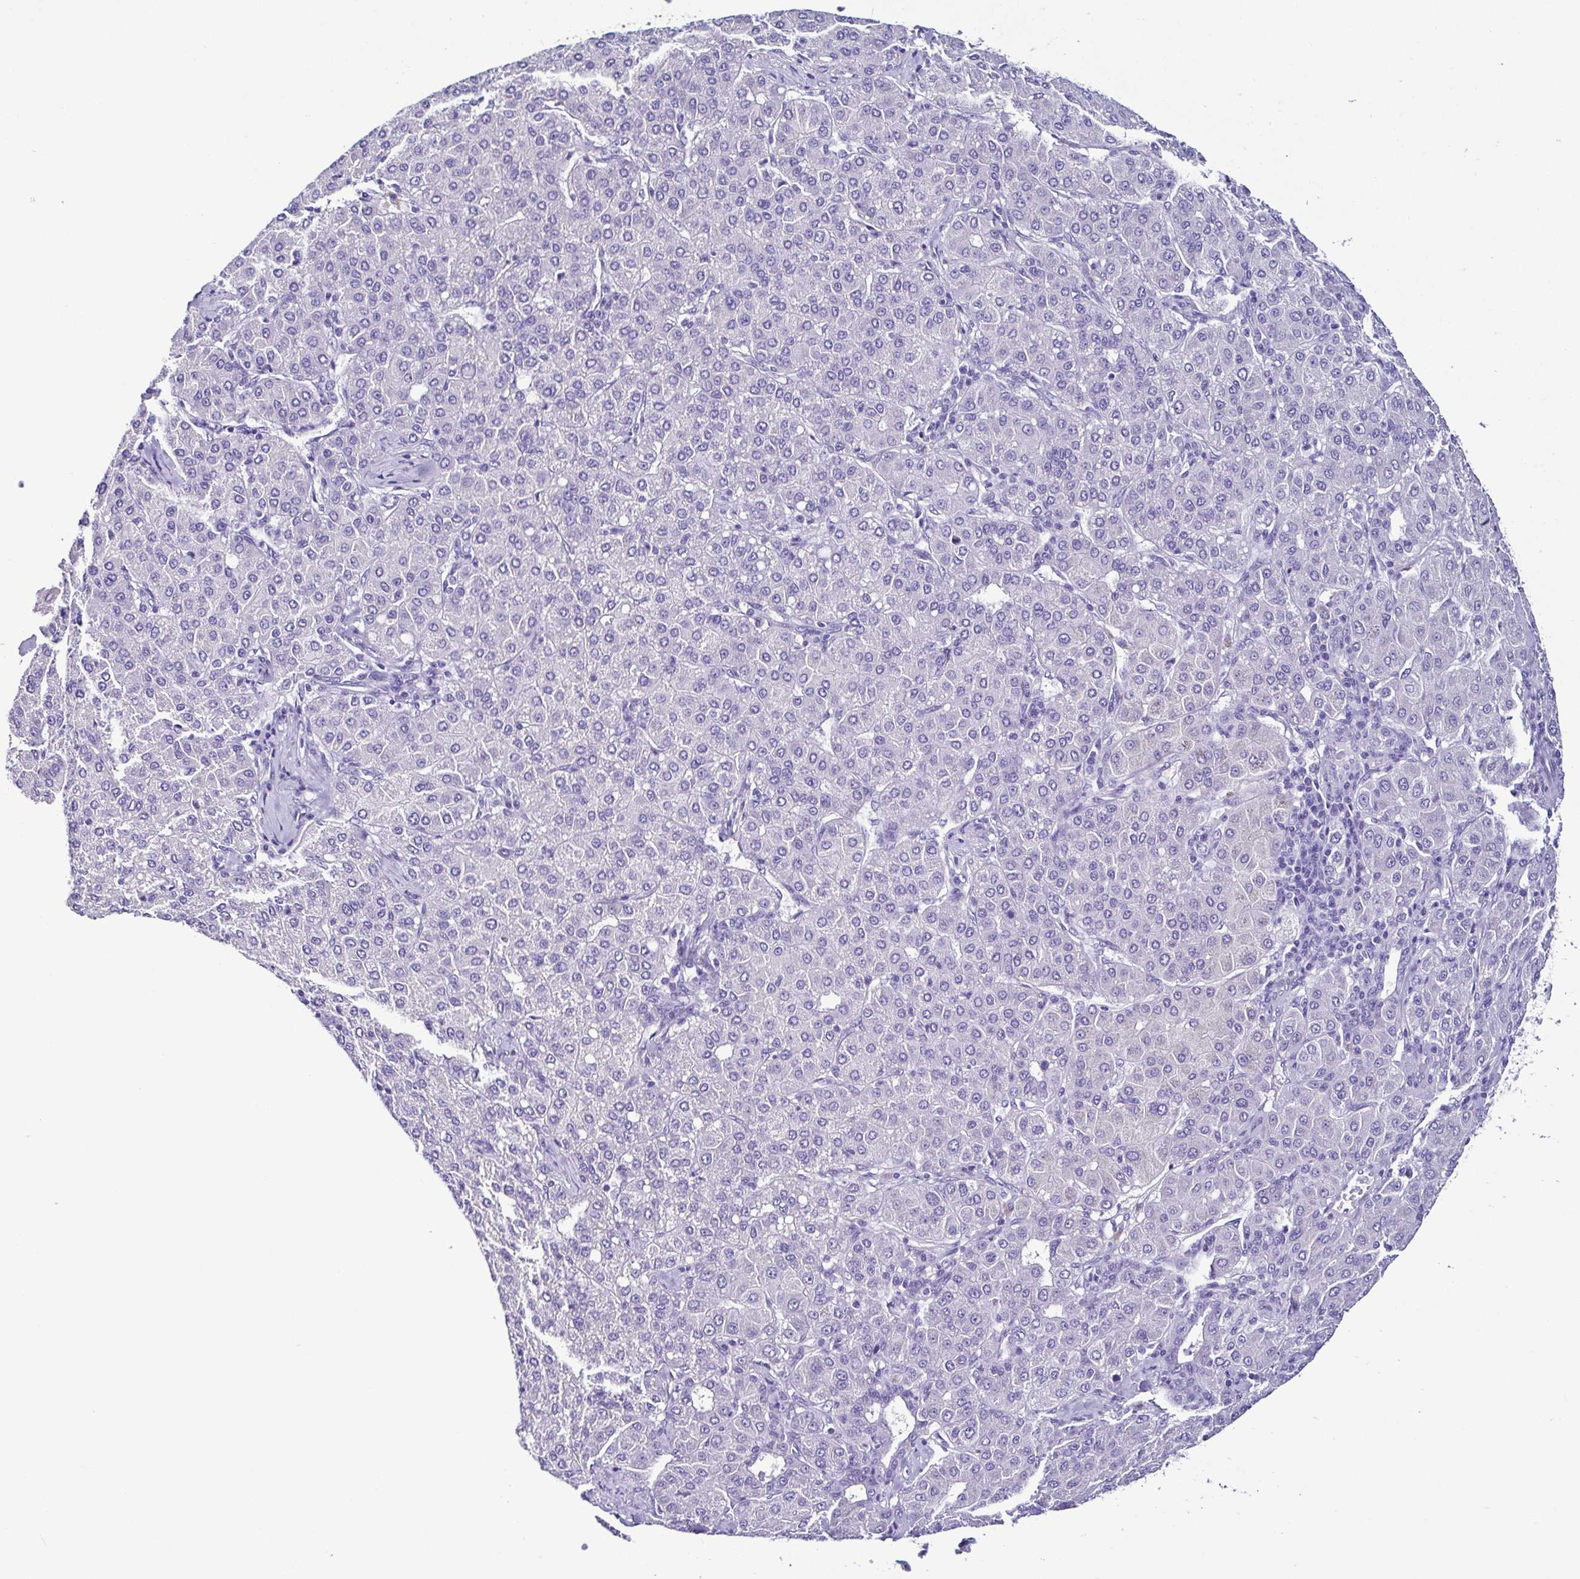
{"staining": {"intensity": "negative", "quantity": "none", "location": "none"}, "tissue": "liver cancer", "cell_type": "Tumor cells", "image_type": "cancer", "snomed": [{"axis": "morphology", "description": "Carcinoma, Hepatocellular, NOS"}, {"axis": "topography", "description": "Liver"}], "caption": "Tumor cells show no significant protein staining in liver cancer (hepatocellular carcinoma).", "gene": "SRL", "patient": {"sex": "male", "age": 65}}